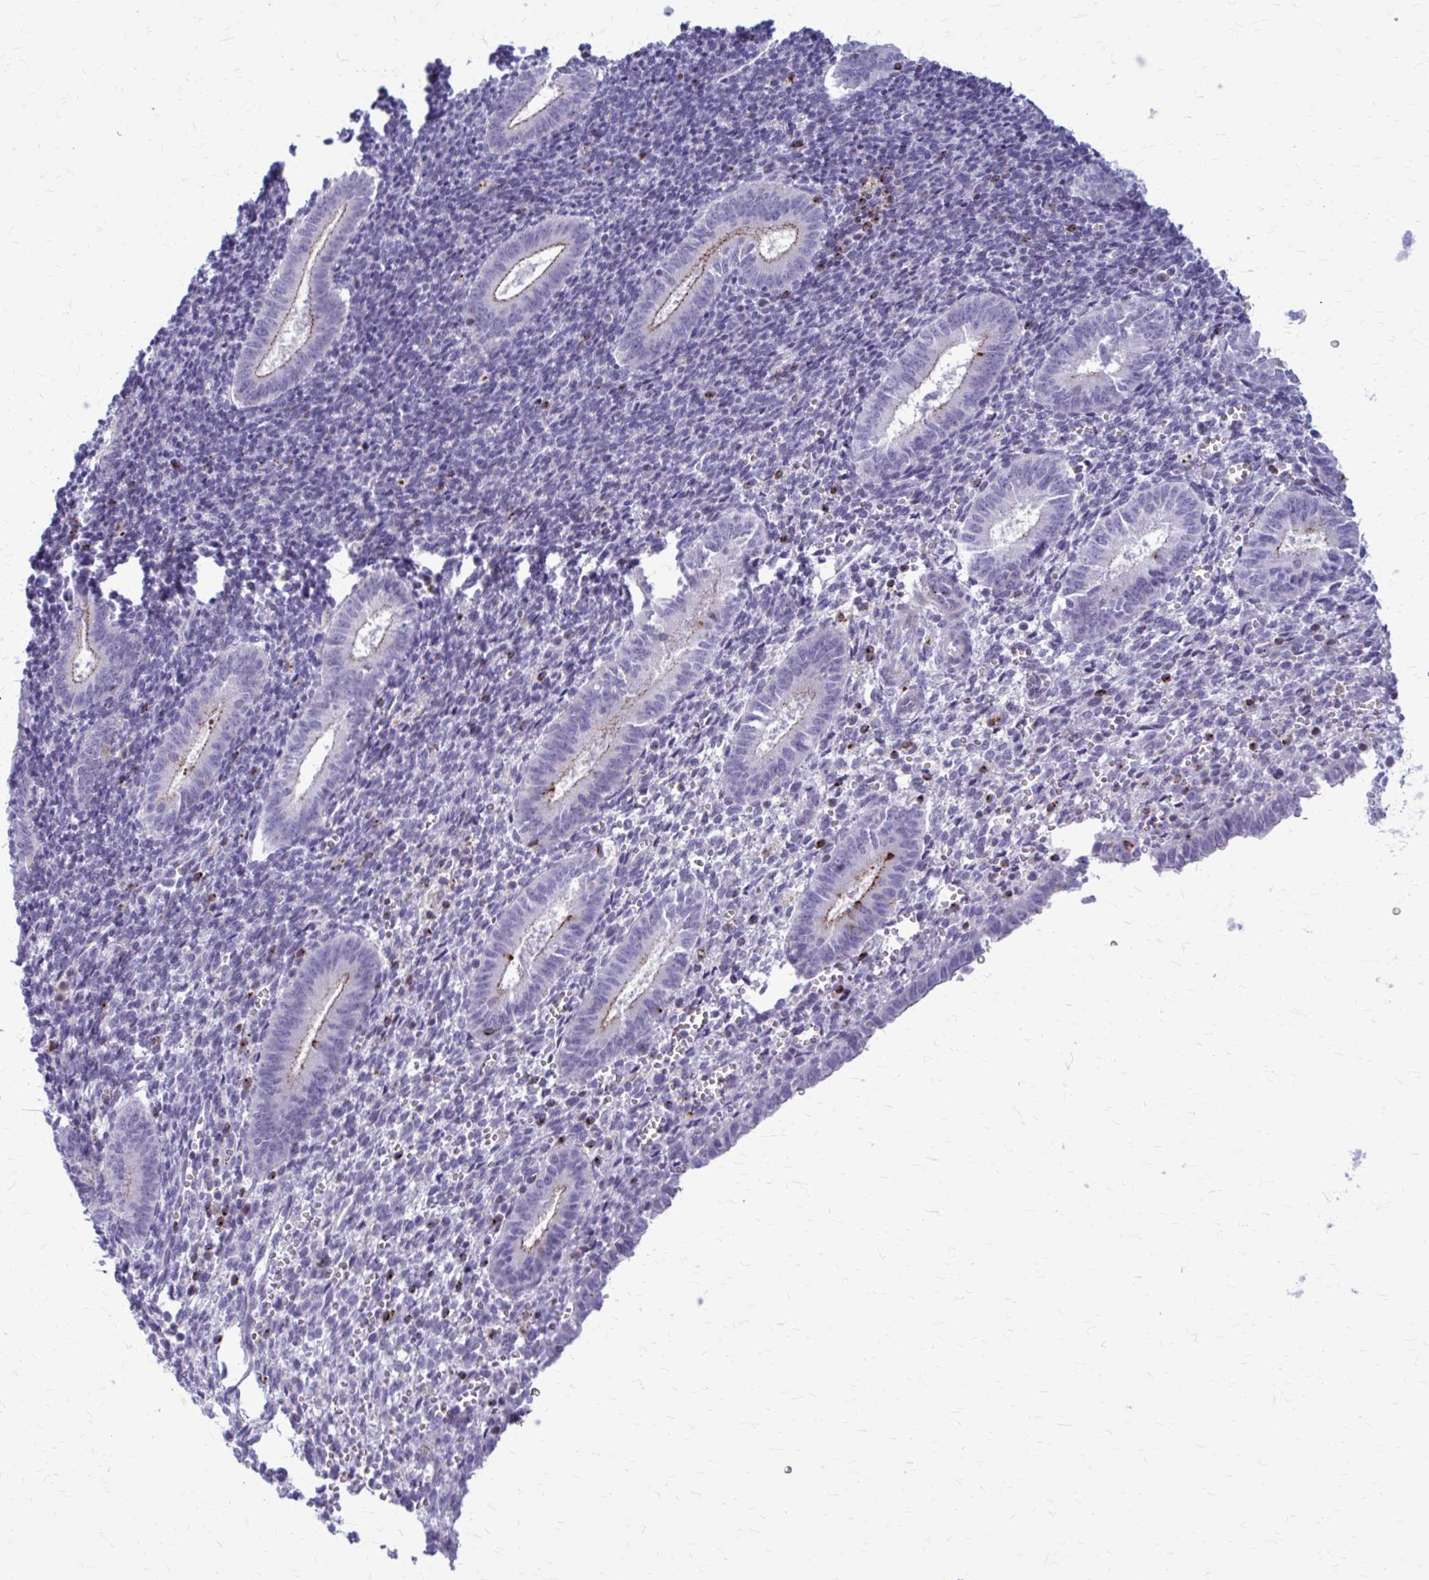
{"staining": {"intensity": "moderate", "quantity": "<25%", "location": "cytoplasmic/membranous"}, "tissue": "endometrium", "cell_type": "Cells in endometrial stroma", "image_type": "normal", "snomed": [{"axis": "morphology", "description": "Normal tissue, NOS"}, {"axis": "topography", "description": "Endometrium"}], "caption": "Protein positivity by immunohistochemistry (IHC) reveals moderate cytoplasmic/membranous expression in approximately <25% of cells in endometrial stroma in normal endometrium. (DAB = brown stain, brightfield microscopy at high magnification).", "gene": "PEDS1", "patient": {"sex": "female", "age": 25}}